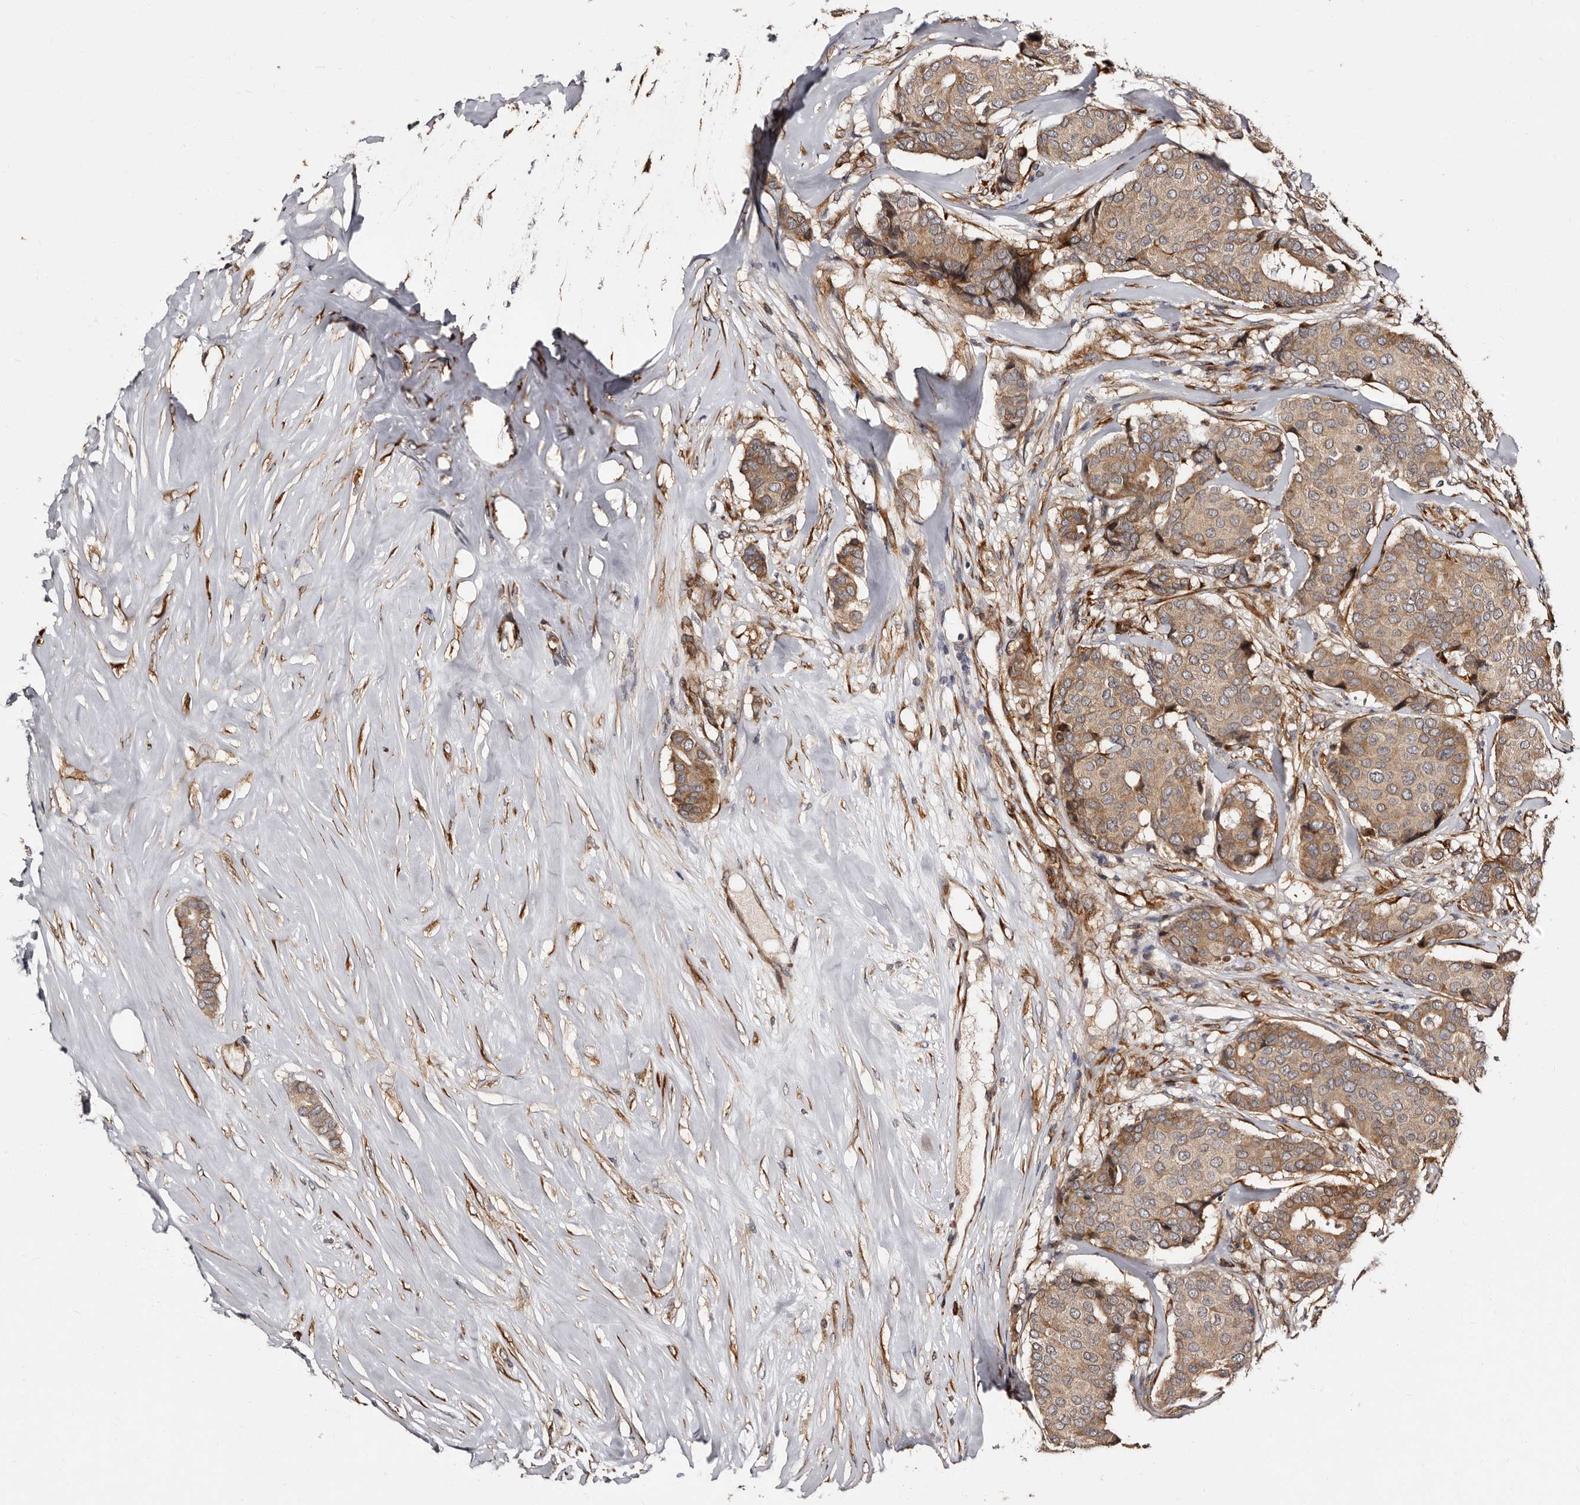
{"staining": {"intensity": "weak", "quantity": ">75%", "location": "cytoplasmic/membranous"}, "tissue": "breast cancer", "cell_type": "Tumor cells", "image_type": "cancer", "snomed": [{"axis": "morphology", "description": "Duct carcinoma"}, {"axis": "topography", "description": "Breast"}], "caption": "Approximately >75% of tumor cells in intraductal carcinoma (breast) show weak cytoplasmic/membranous protein positivity as visualized by brown immunohistochemical staining.", "gene": "TBC1D22B", "patient": {"sex": "female", "age": 75}}